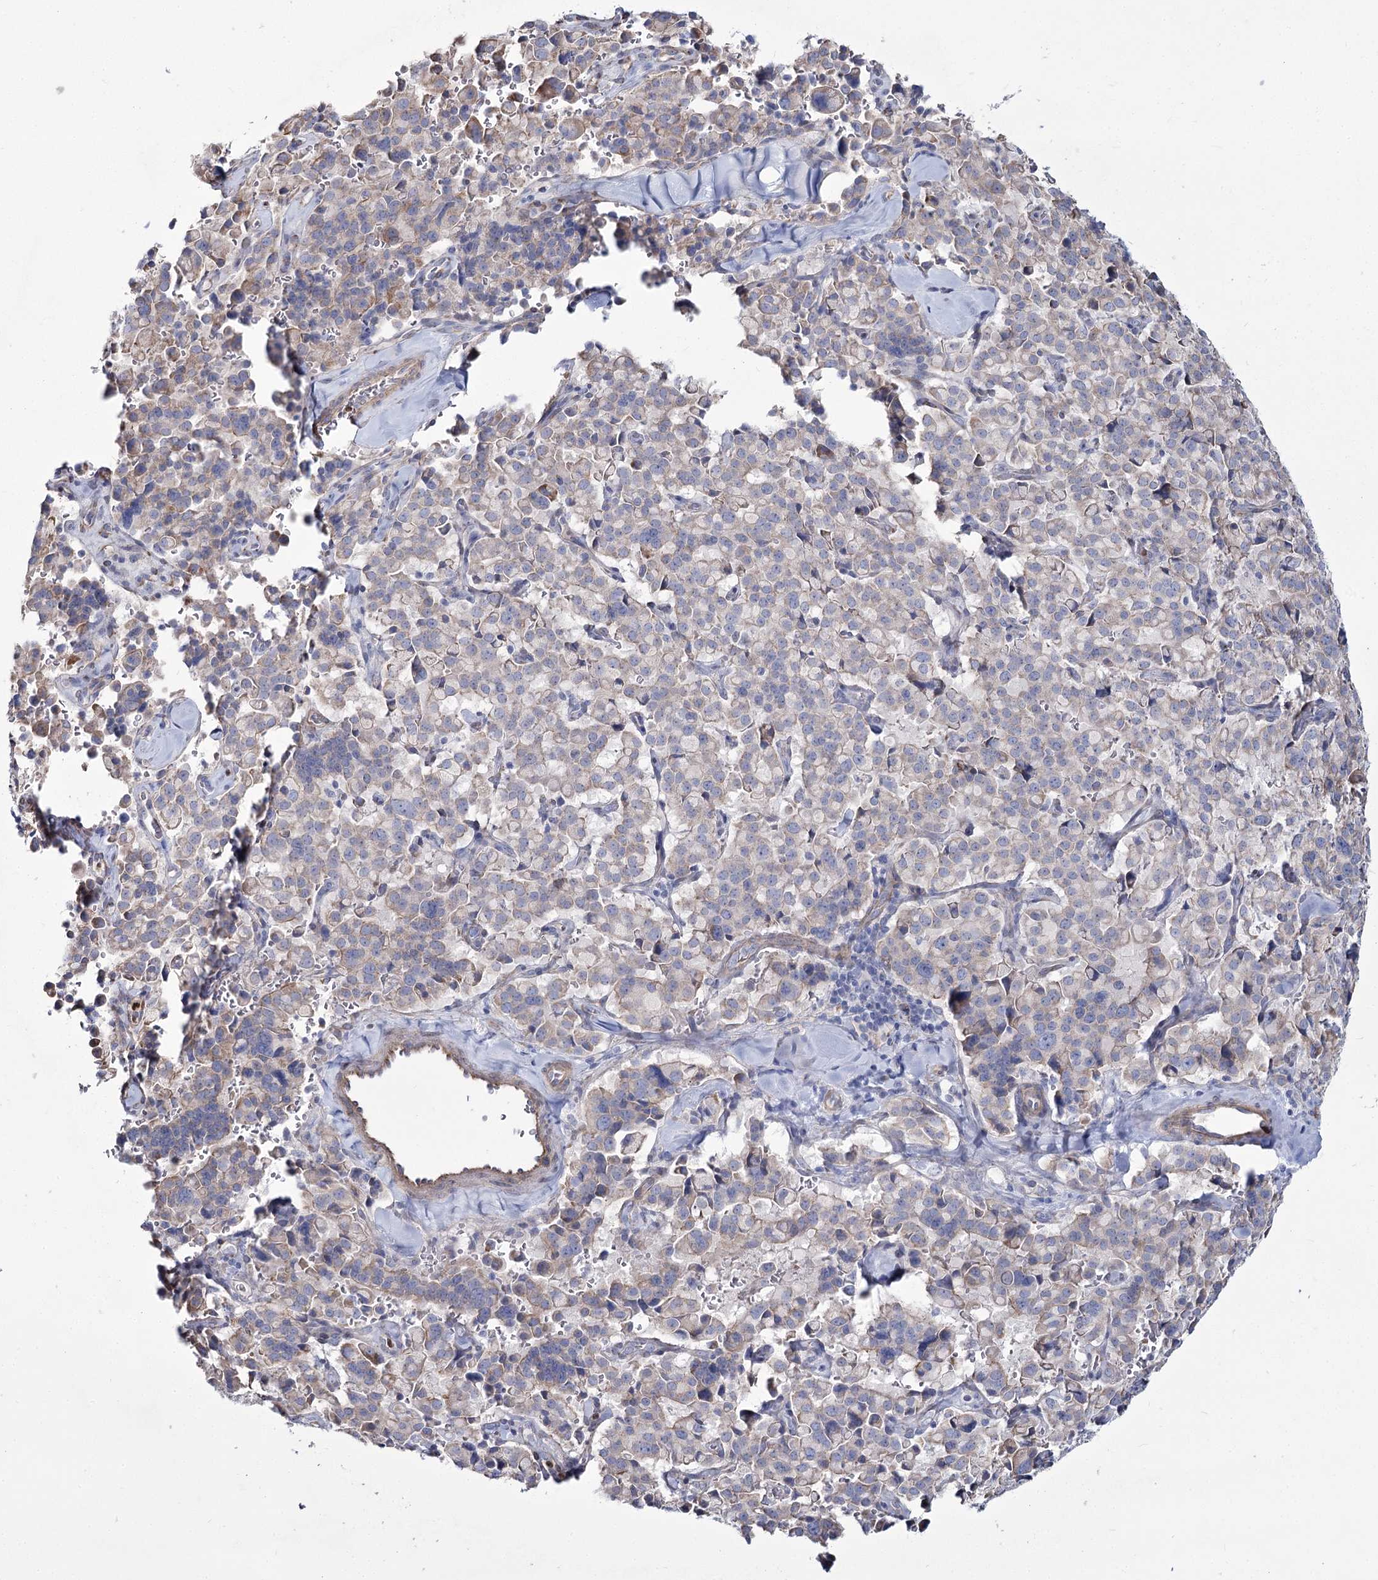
{"staining": {"intensity": "weak", "quantity": "<25%", "location": "cytoplasmic/membranous"}, "tissue": "pancreatic cancer", "cell_type": "Tumor cells", "image_type": "cancer", "snomed": [{"axis": "morphology", "description": "Adenocarcinoma, NOS"}, {"axis": "topography", "description": "Pancreas"}], "caption": "Human pancreatic adenocarcinoma stained for a protein using immunohistochemistry (IHC) demonstrates no expression in tumor cells.", "gene": "ME3", "patient": {"sex": "male", "age": 65}}